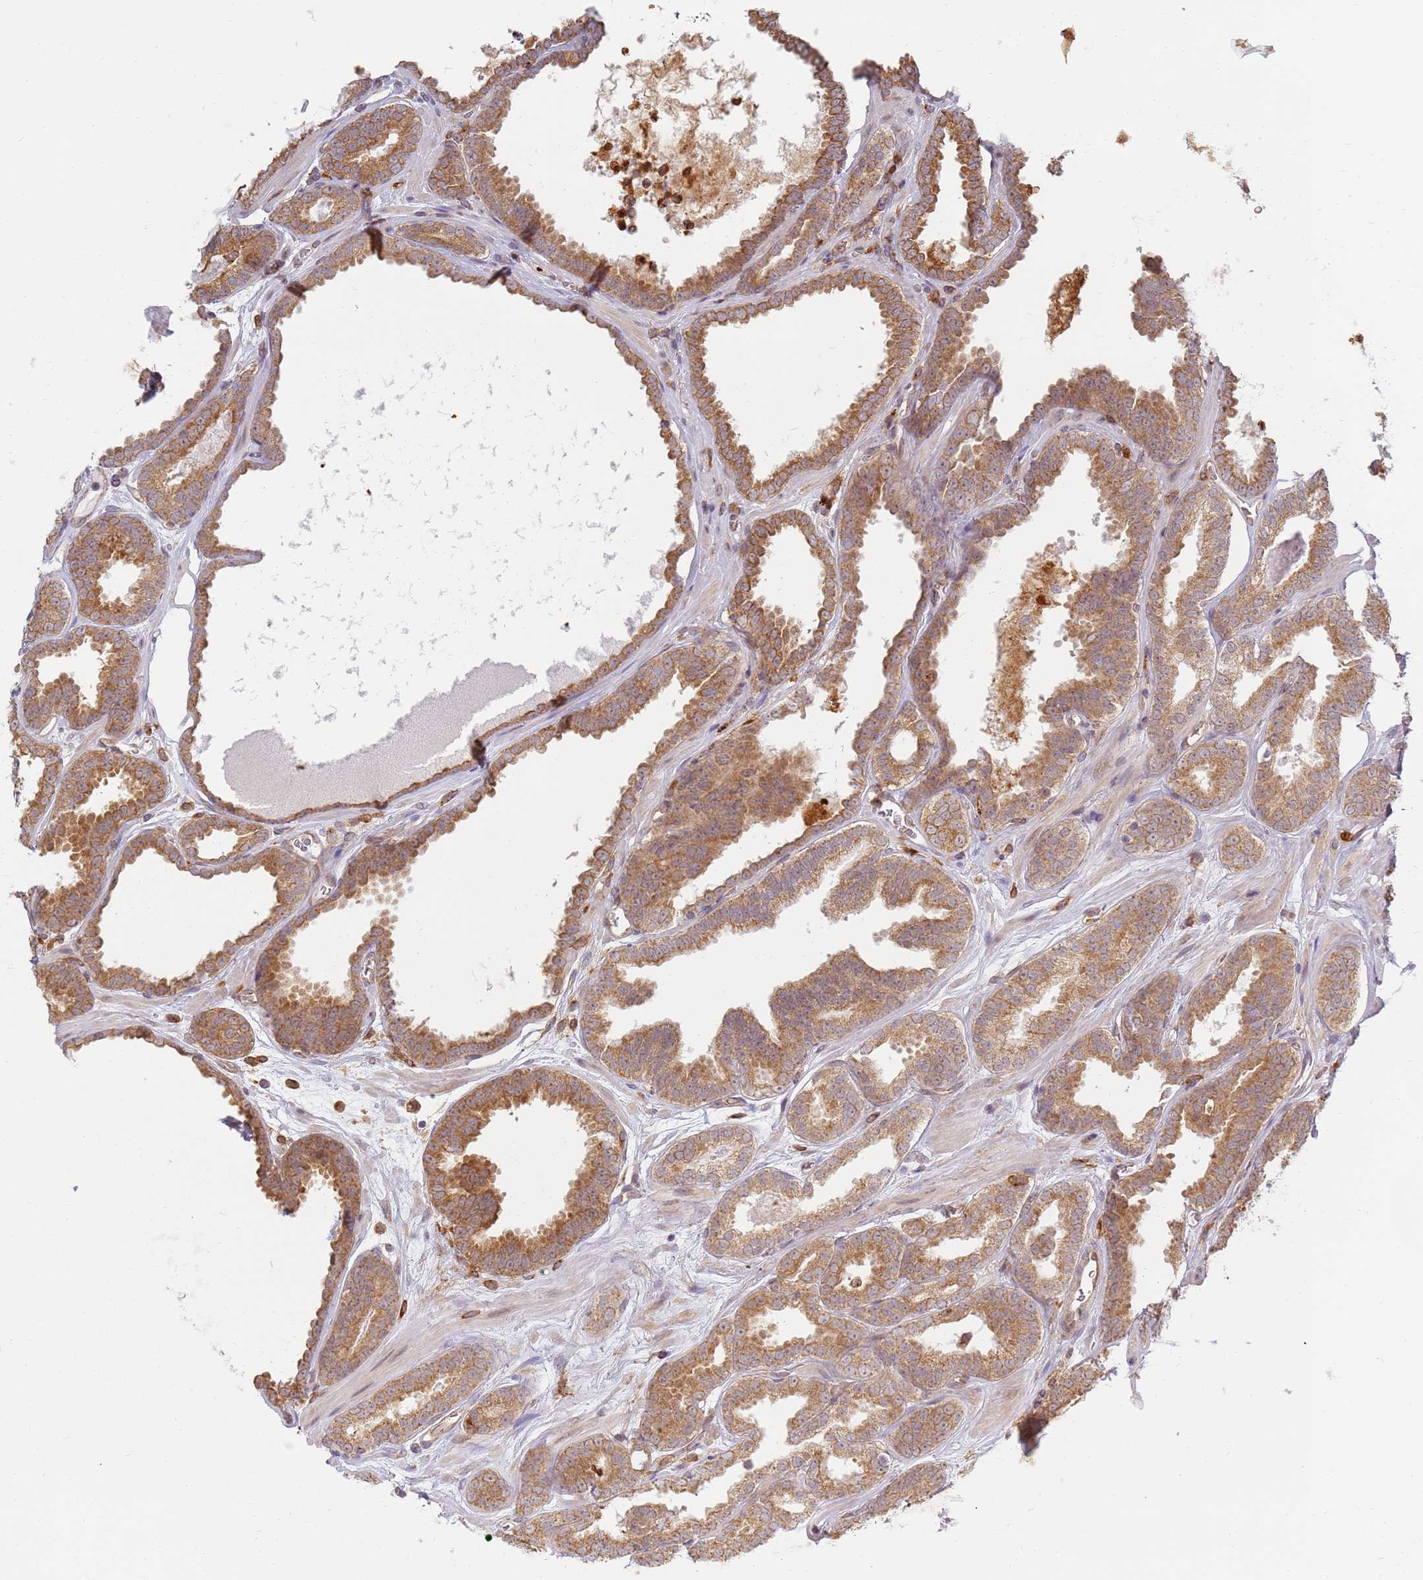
{"staining": {"intensity": "moderate", "quantity": "25%-75%", "location": "cytoplasmic/membranous"}, "tissue": "prostate cancer", "cell_type": "Tumor cells", "image_type": "cancer", "snomed": [{"axis": "morphology", "description": "Adenocarcinoma, High grade"}, {"axis": "topography", "description": "Prostate"}], "caption": "Immunohistochemical staining of human prostate high-grade adenocarcinoma shows medium levels of moderate cytoplasmic/membranous positivity in about 25%-75% of tumor cells.", "gene": "CEP170", "patient": {"sex": "male", "age": 72}}